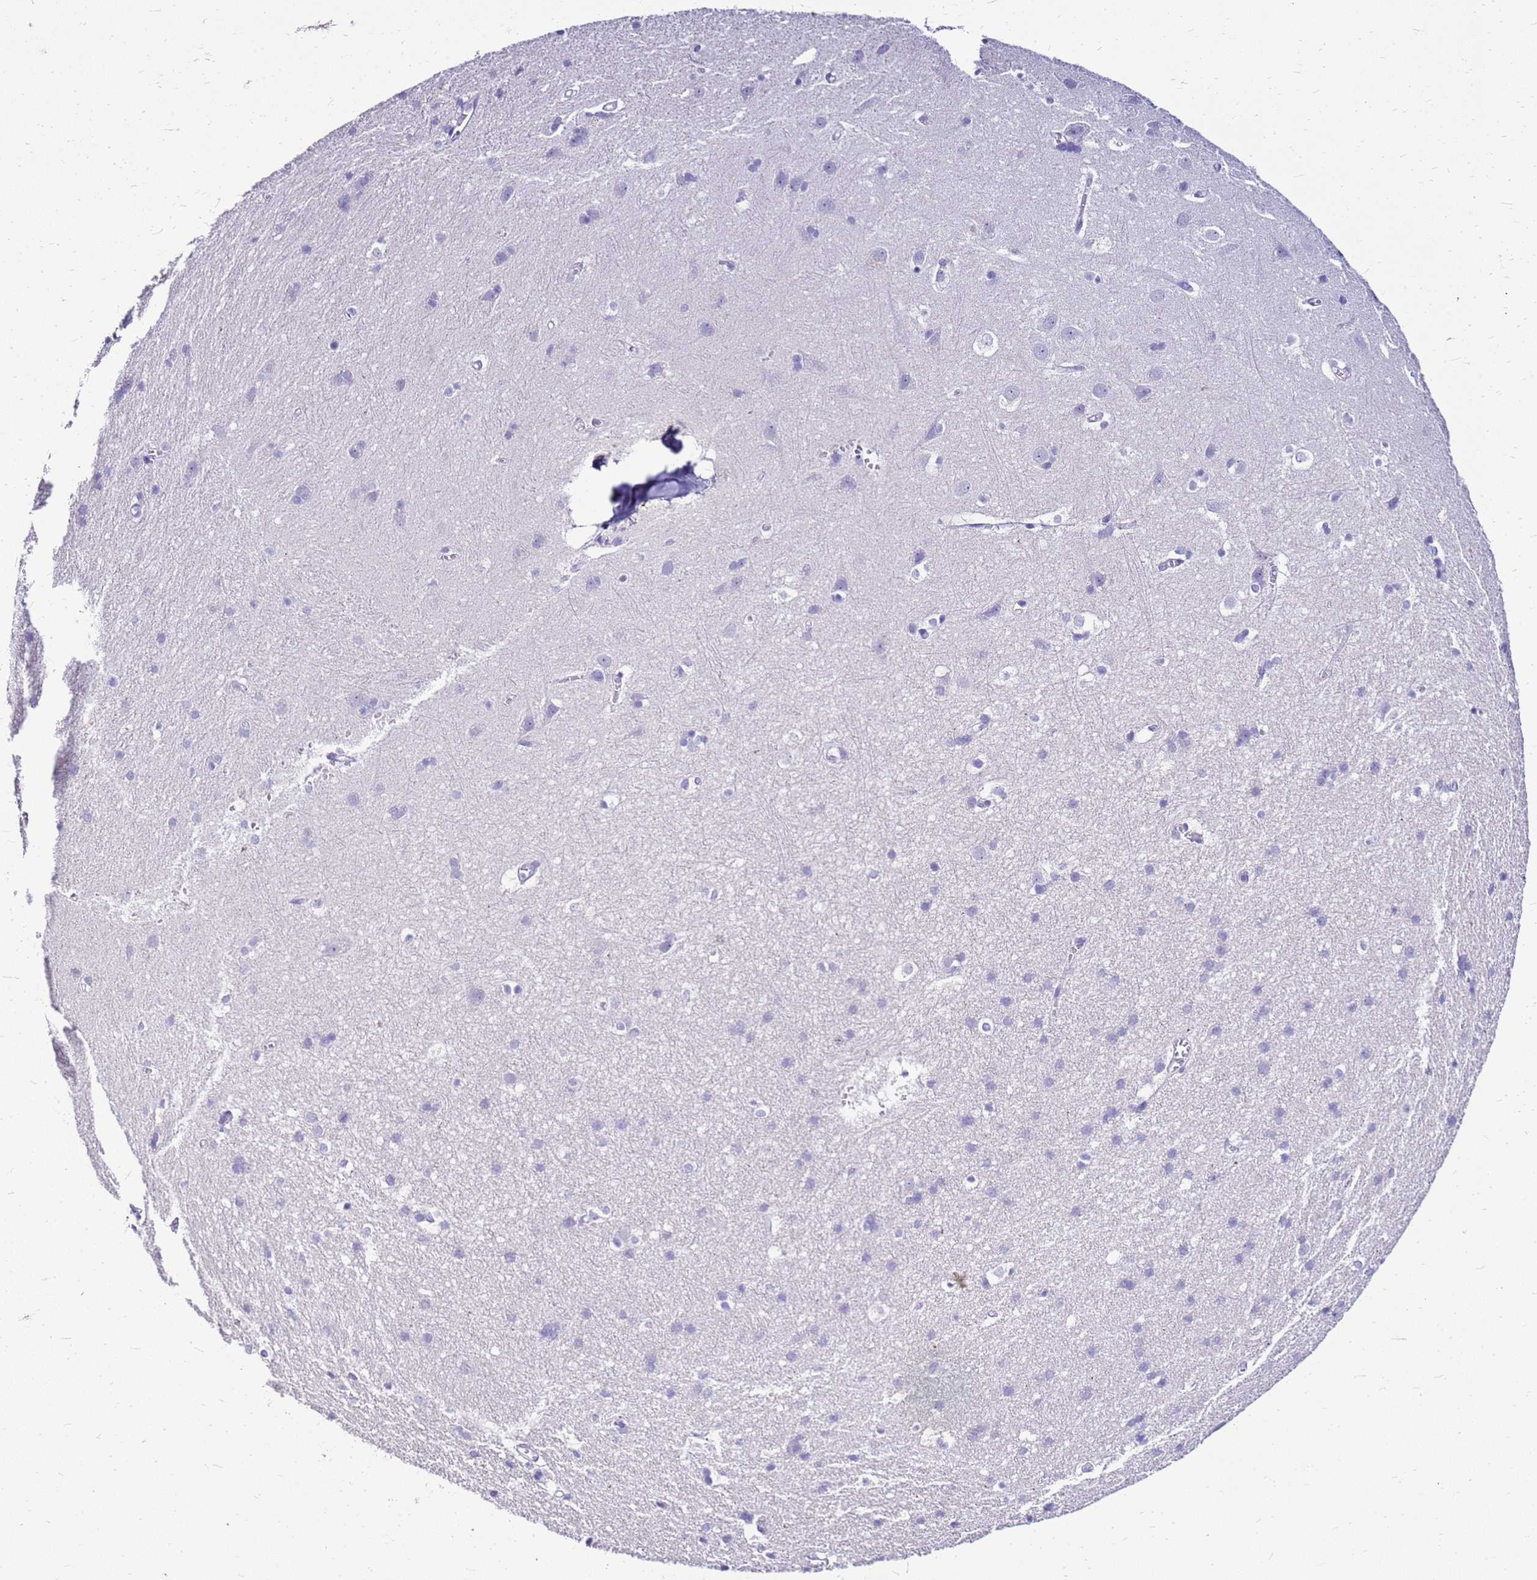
{"staining": {"intensity": "negative", "quantity": "none", "location": "none"}, "tissue": "cerebral cortex", "cell_type": "Endothelial cells", "image_type": "normal", "snomed": [{"axis": "morphology", "description": "Normal tissue, NOS"}, {"axis": "topography", "description": "Cerebral cortex"}], "caption": "DAB (3,3'-diaminobenzidine) immunohistochemical staining of unremarkable cerebral cortex shows no significant expression in endothelial cells.", "gene": "DCDC2B", "patient": {"sex": "male", "age": 54}}